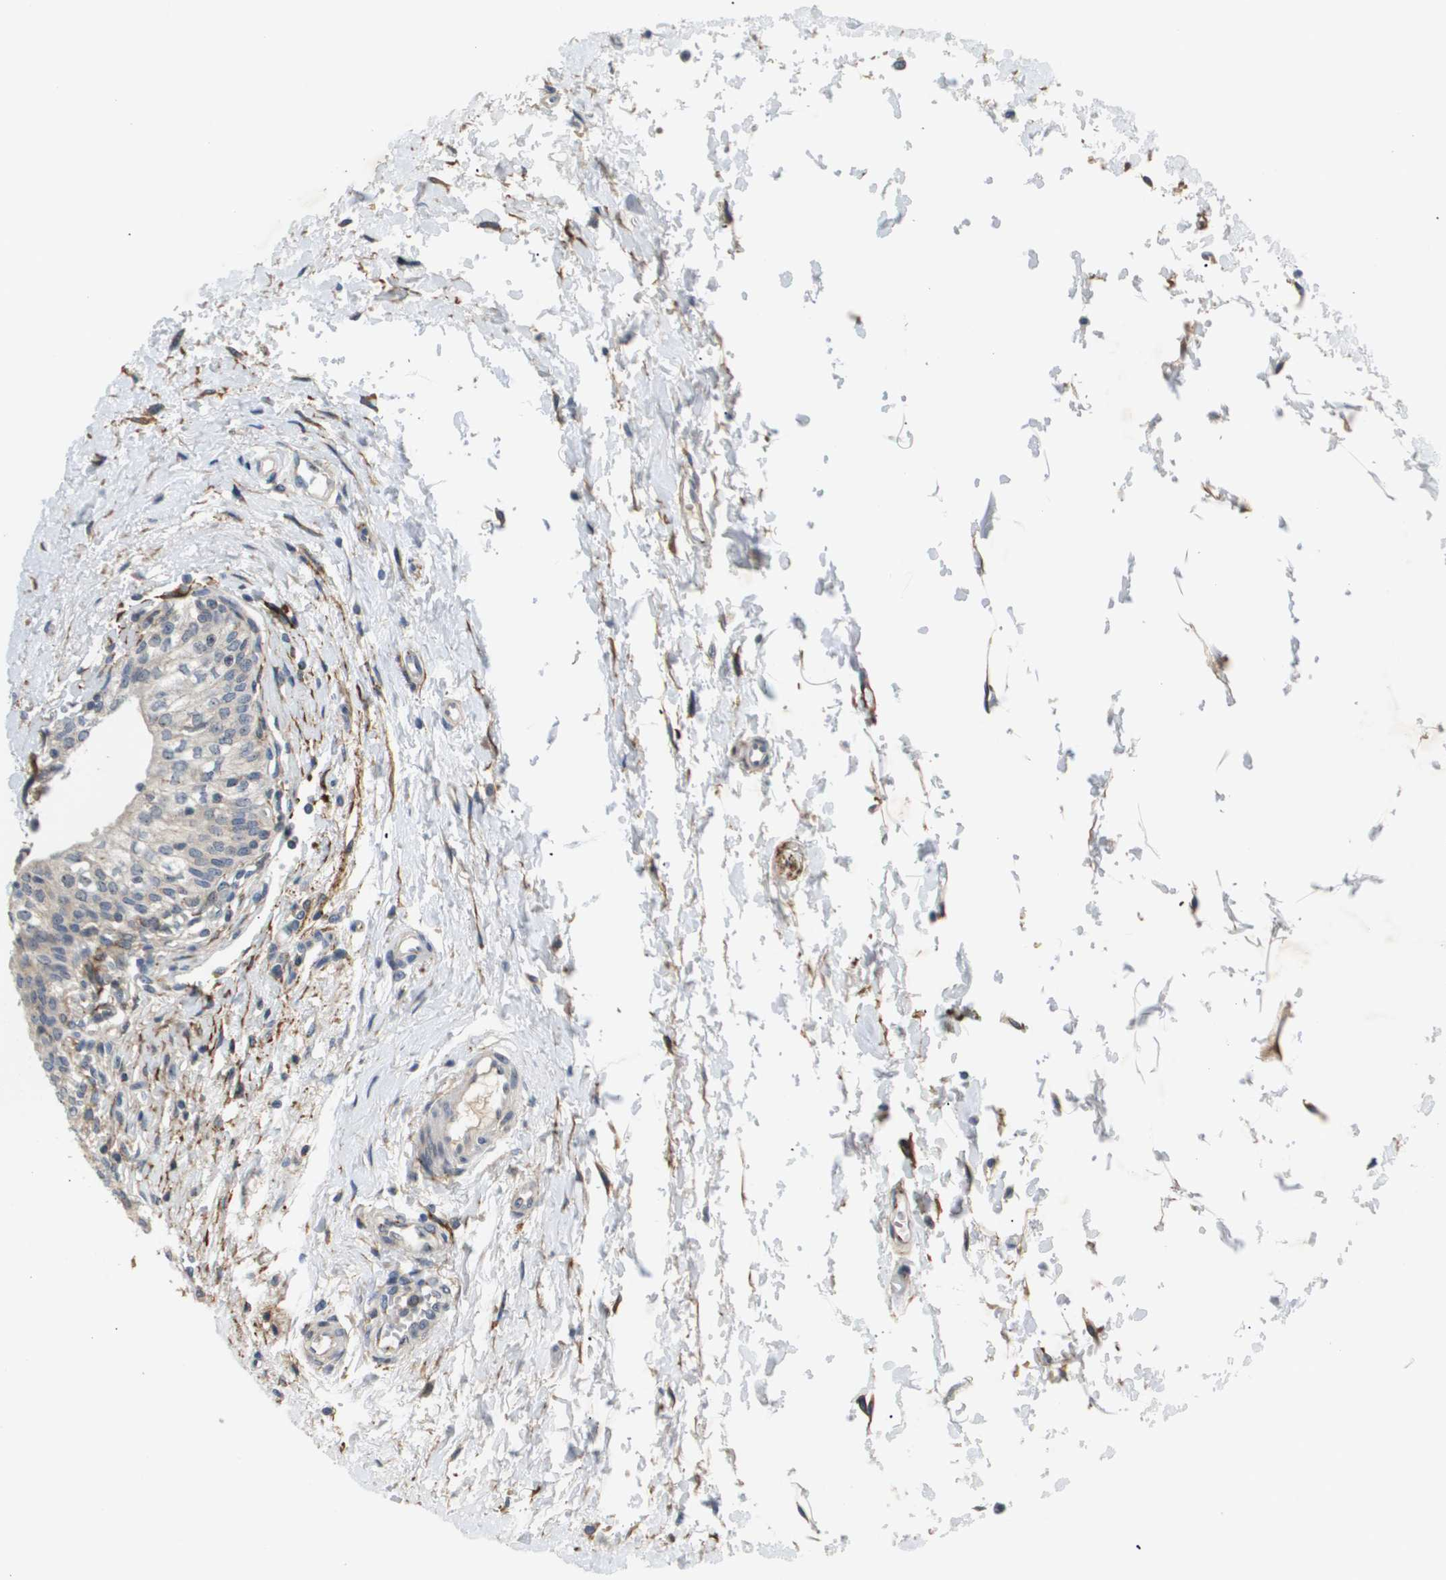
{"staining": {"intensity": "moderate", "quantity": "25%-75%", "location": "cytoplasmic/membranous"}, "tissue": "urinary bladder", "cell_type": "Urothelial cells", "image_type": "normal", "snomed": [{"axis": "morphology", "description": "Normal tissue, NOS"}, {"axis": "topography", "description": "Urinary bladder"}], "caption": "Protein staining of normal urinary bladder displays moderate cytoplasmic/membranous staining in about 25%-75% of urothelial cells.", "gene": "OTUD5", "patient": {"sex": "male", "age": 55}}